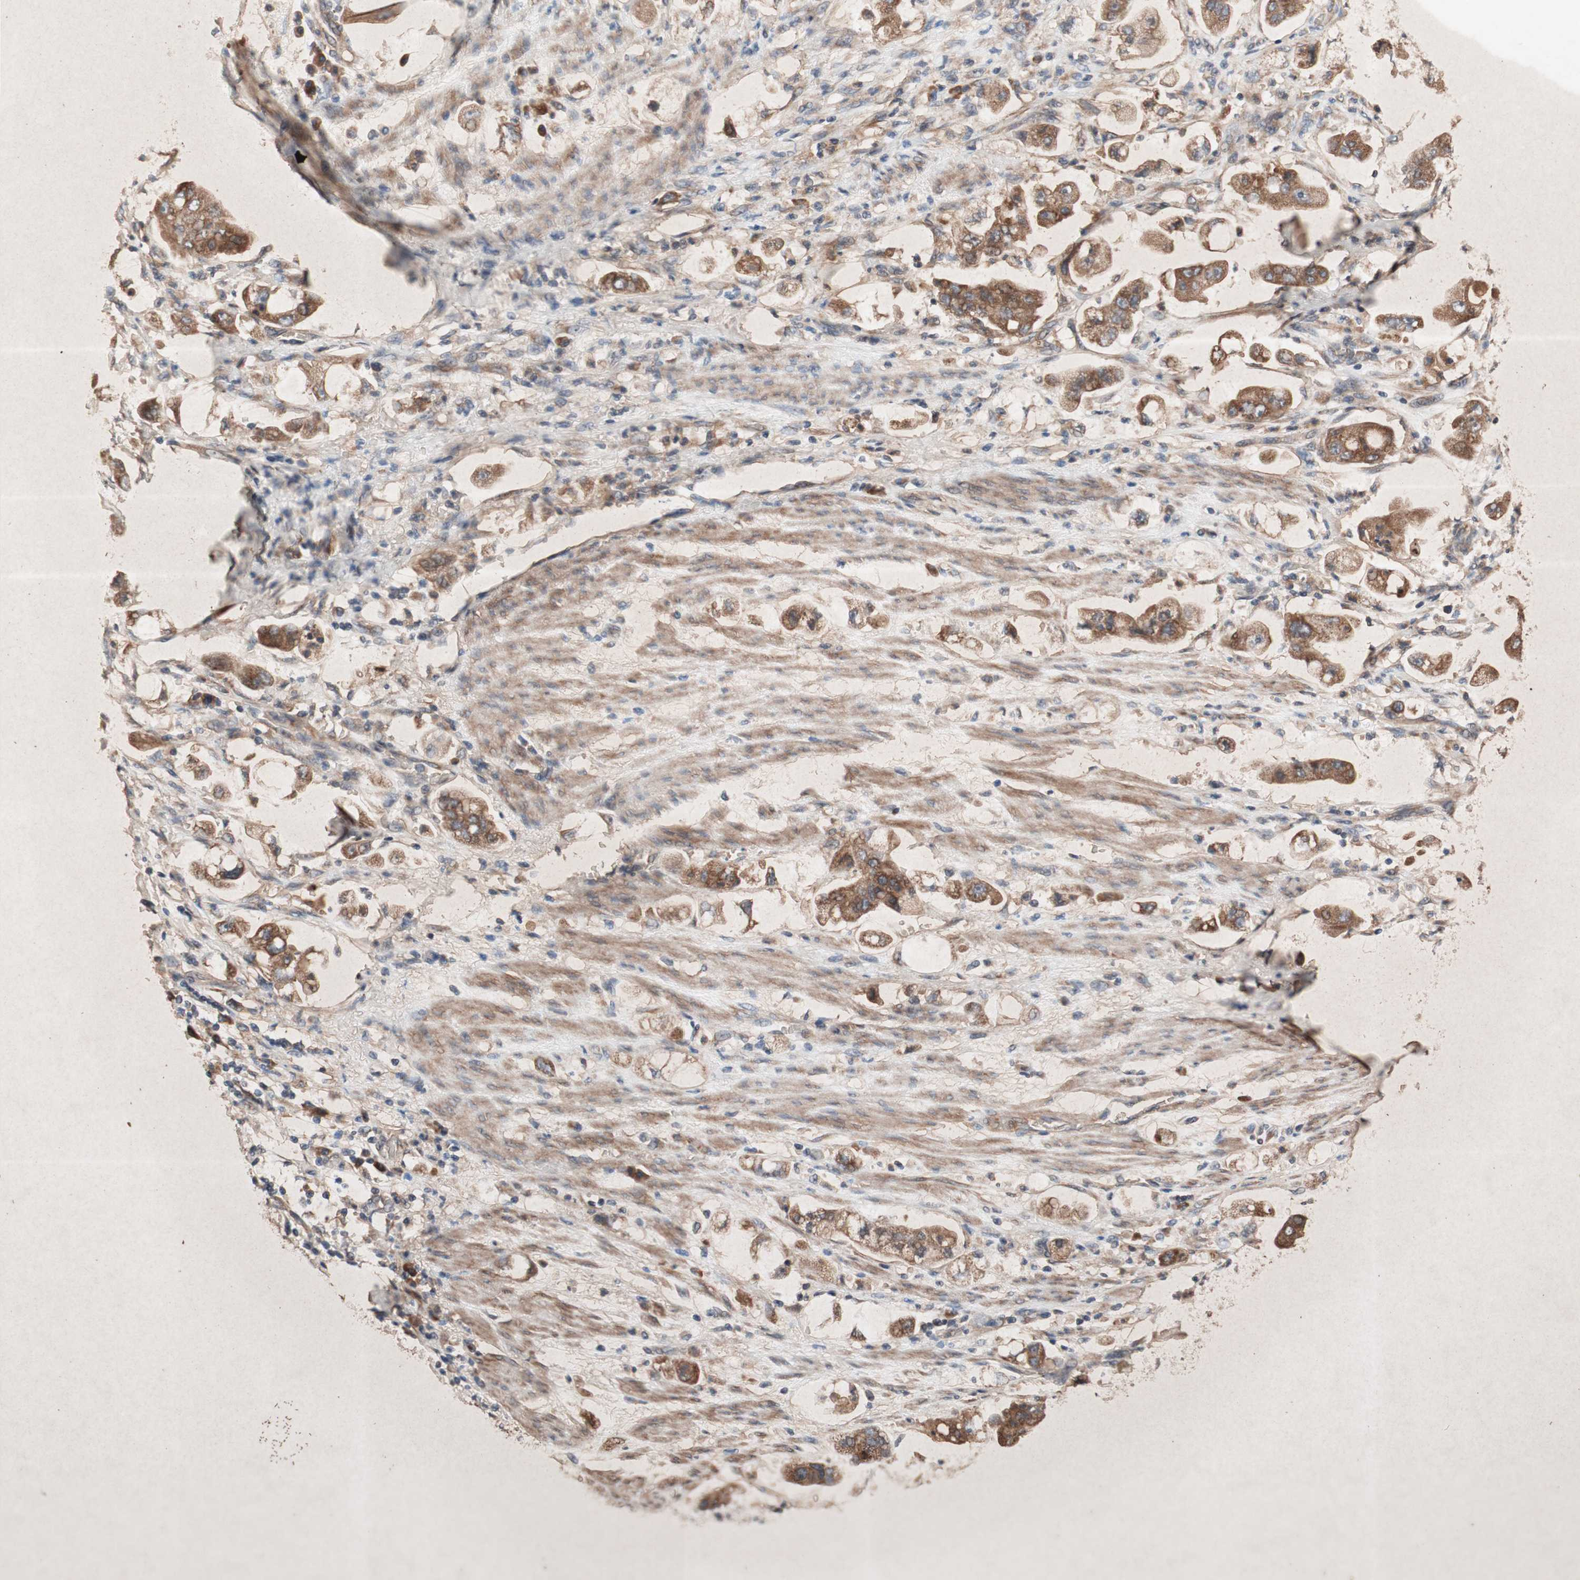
{"staining": {"intensity": "moderate", "quantity": ">75%", "location": "cytoplasmic/membranous"}, "tissue": "stomach cancer", "cell_type": "Tumor cells", "image_type": "cancer", "snomed": [{"axis": "morphology", "description": "Adenocarcinoma, NOS"}, {"axis": "topography", "description": "Stomach"}], "caption": "A high-resolution micrograph shows immunohistochemistry (IHC) staining of adenocarcinoma (stomach), which demonstrates moderate cytoplasmic/membranous positivity in about >75% of tumor cells.", "gene": "DDOST", "patient": {"sex": "male", "age": 62}}